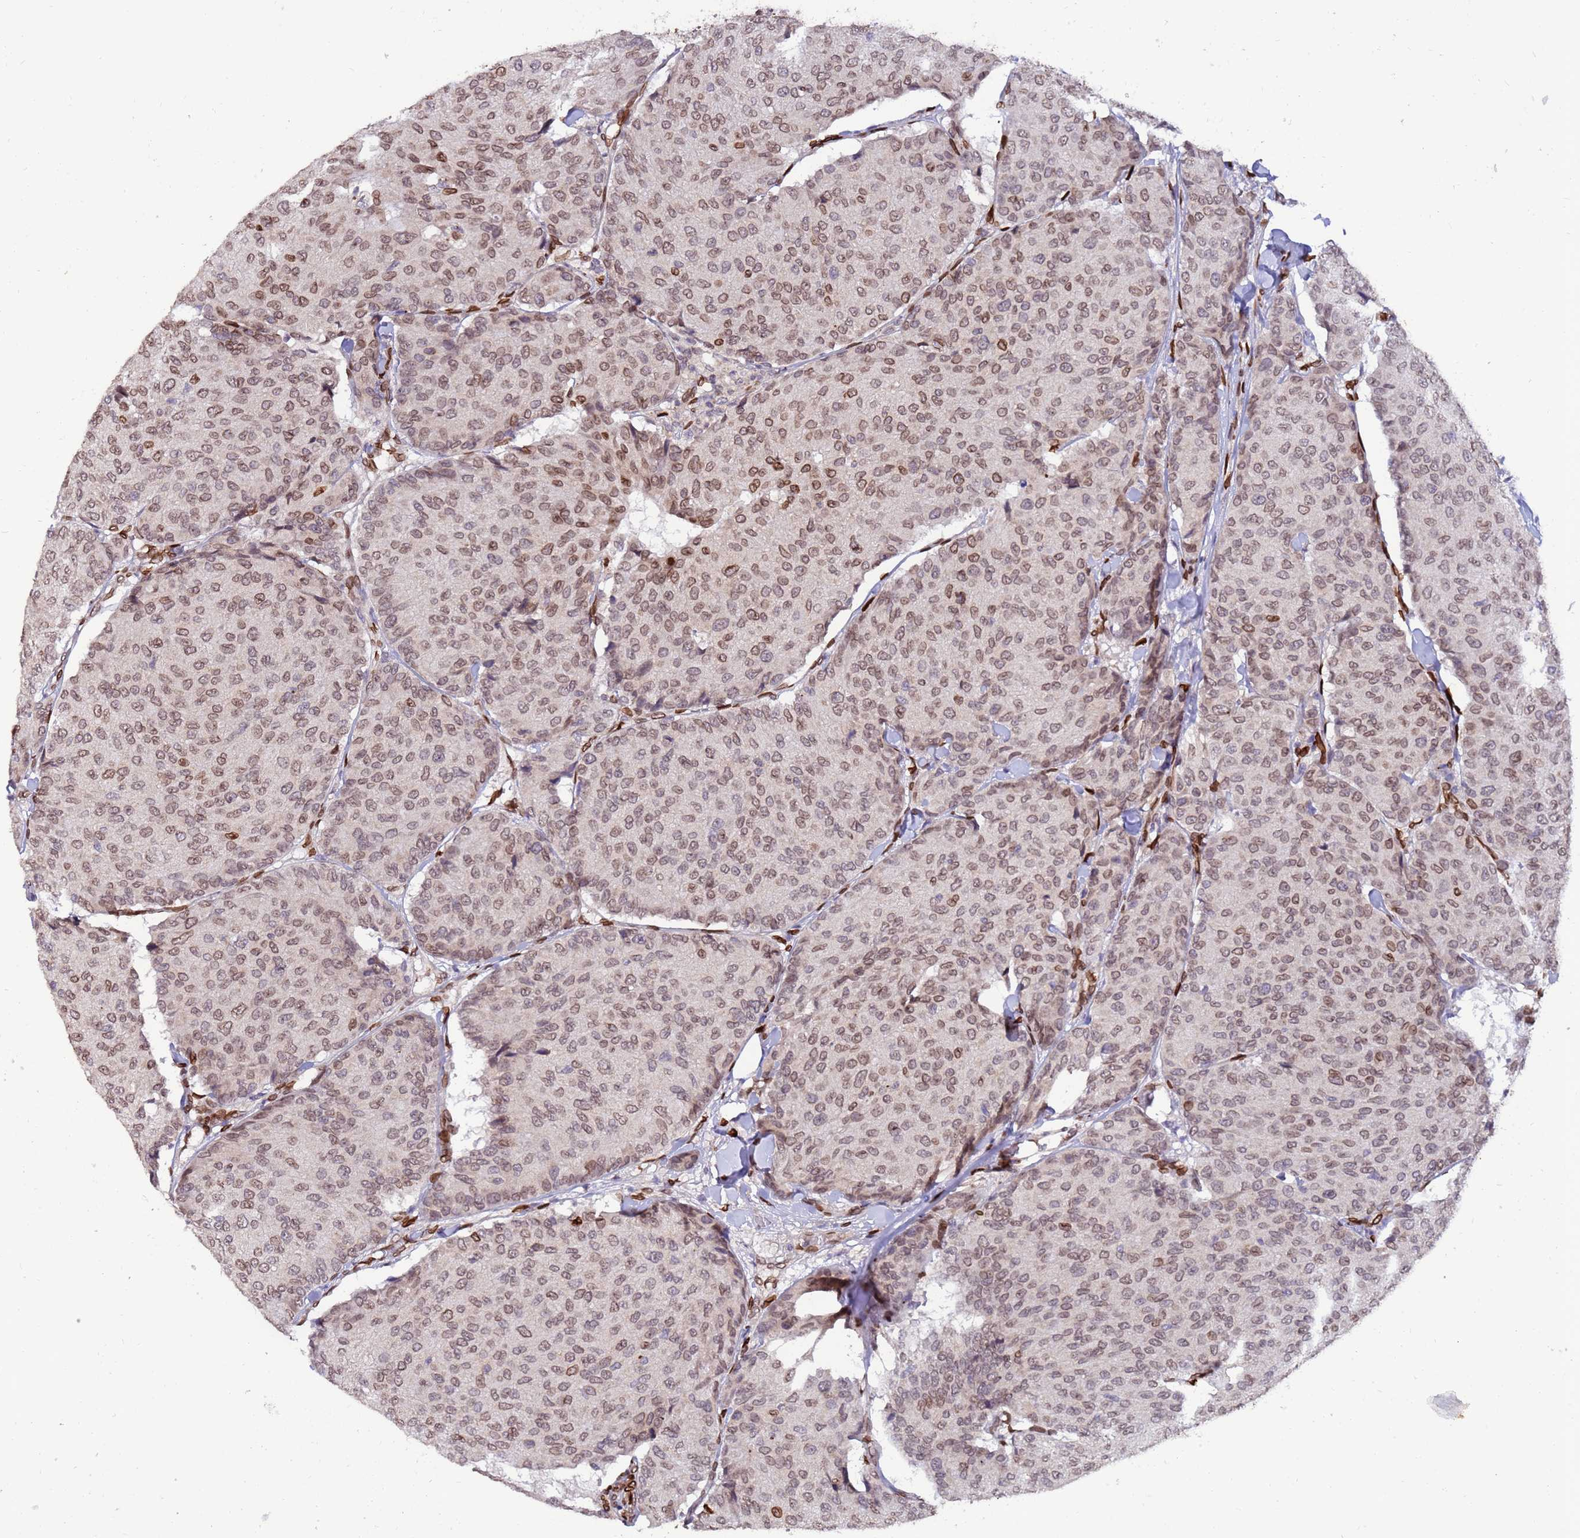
{"staining": {"intensity": "moderate", "quantity": ">75%", "location": "cytoplasmic/membranous,nuclear"}, "tissue": "breast cancer", "cell_type": "Tumor cells", "image_type": "cancer", "snomed": [{"axis": "morphology", "description": "Duct carcinoma"}, {"axis": "topography", "description": "Breast"}], "caption": "An image of human invasive ductal carcinoma (breast) stained for a protein exhibits moderate cytoplasmic/membranous and nuclear brown staining in tumor cells.", "gene": "GPR135", "patient": {"sex": "female", "age": 75}}